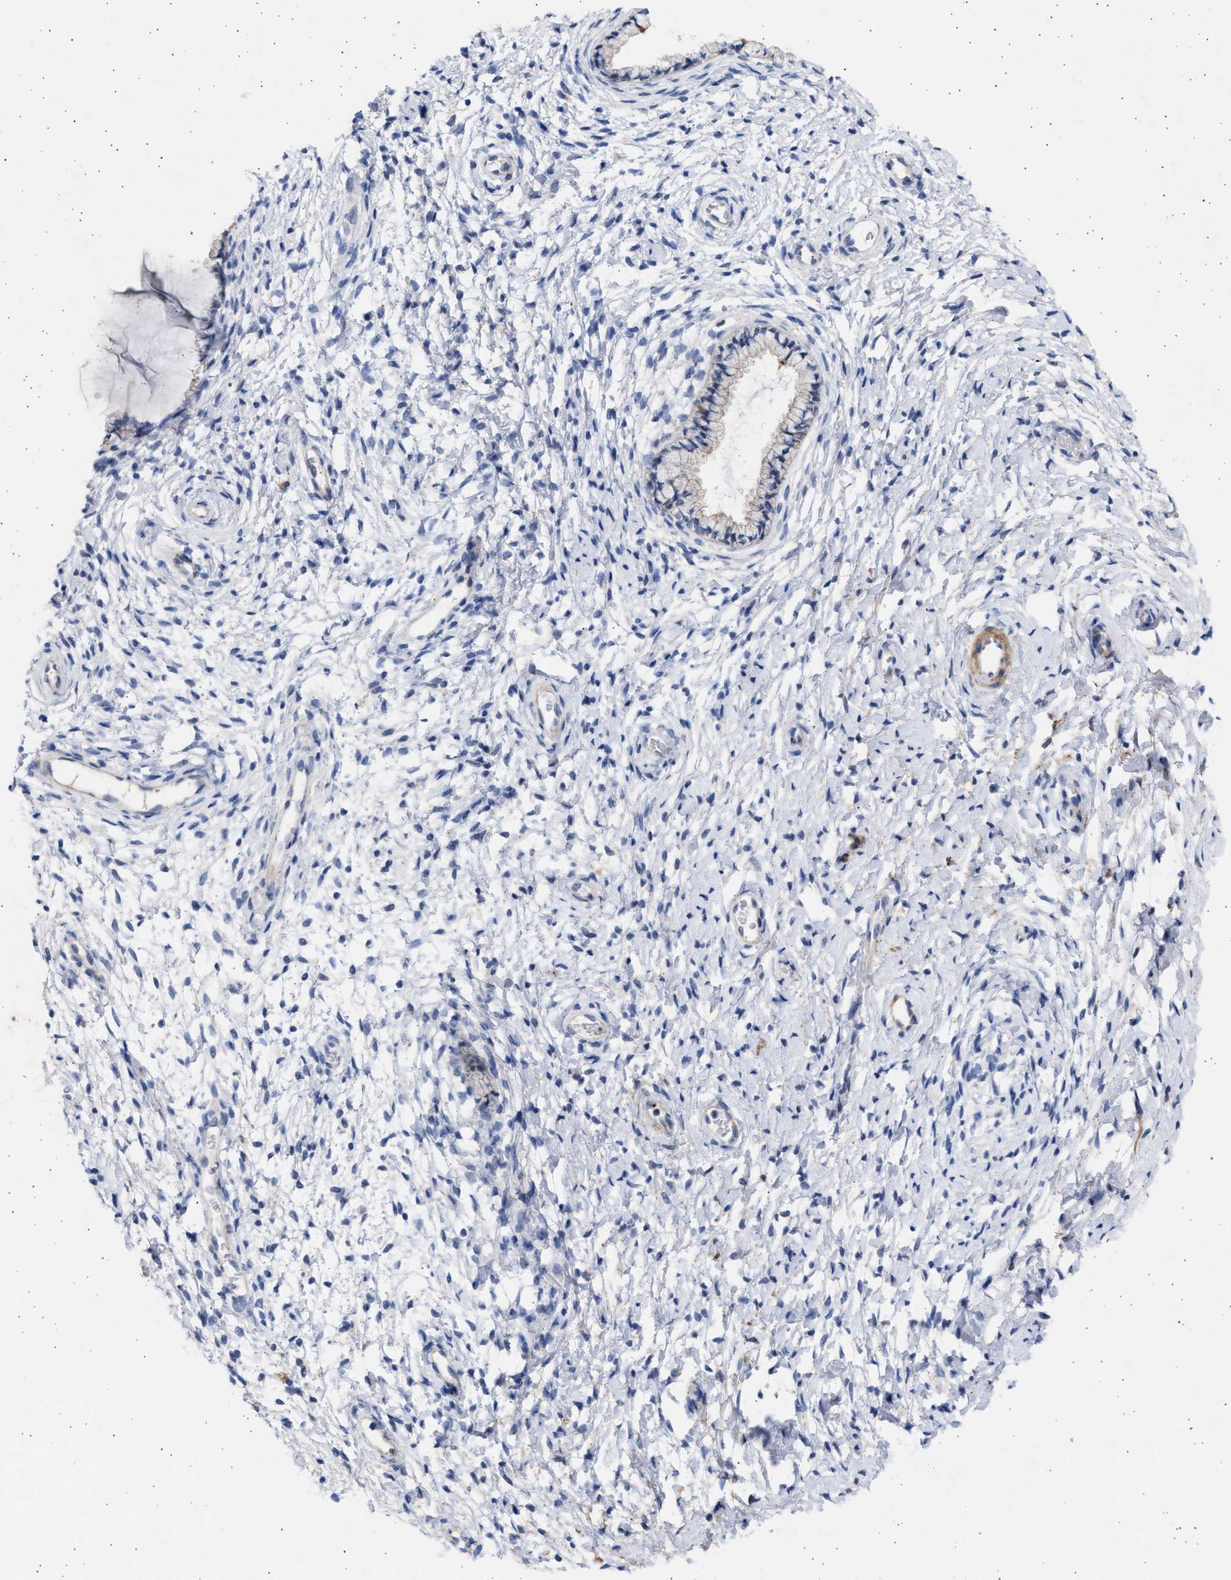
{"staining": {"intensity": "negative", "quantity": "none", "location": "none"}, "tissue": "cervix", "cell_type": "Glandular cells", "image_type": "normal", "snomed": [{"axis": "morphology", "description": "Normal tissue, NOS"}, {"axis": "topography", "description": "Cervix"}], "caption": "Benign cervix was stained to show a protein in brown. There is no significant expression in glandular cells.", "gene": "NBR1", "patient": {"sex": "female", "age": 72}}